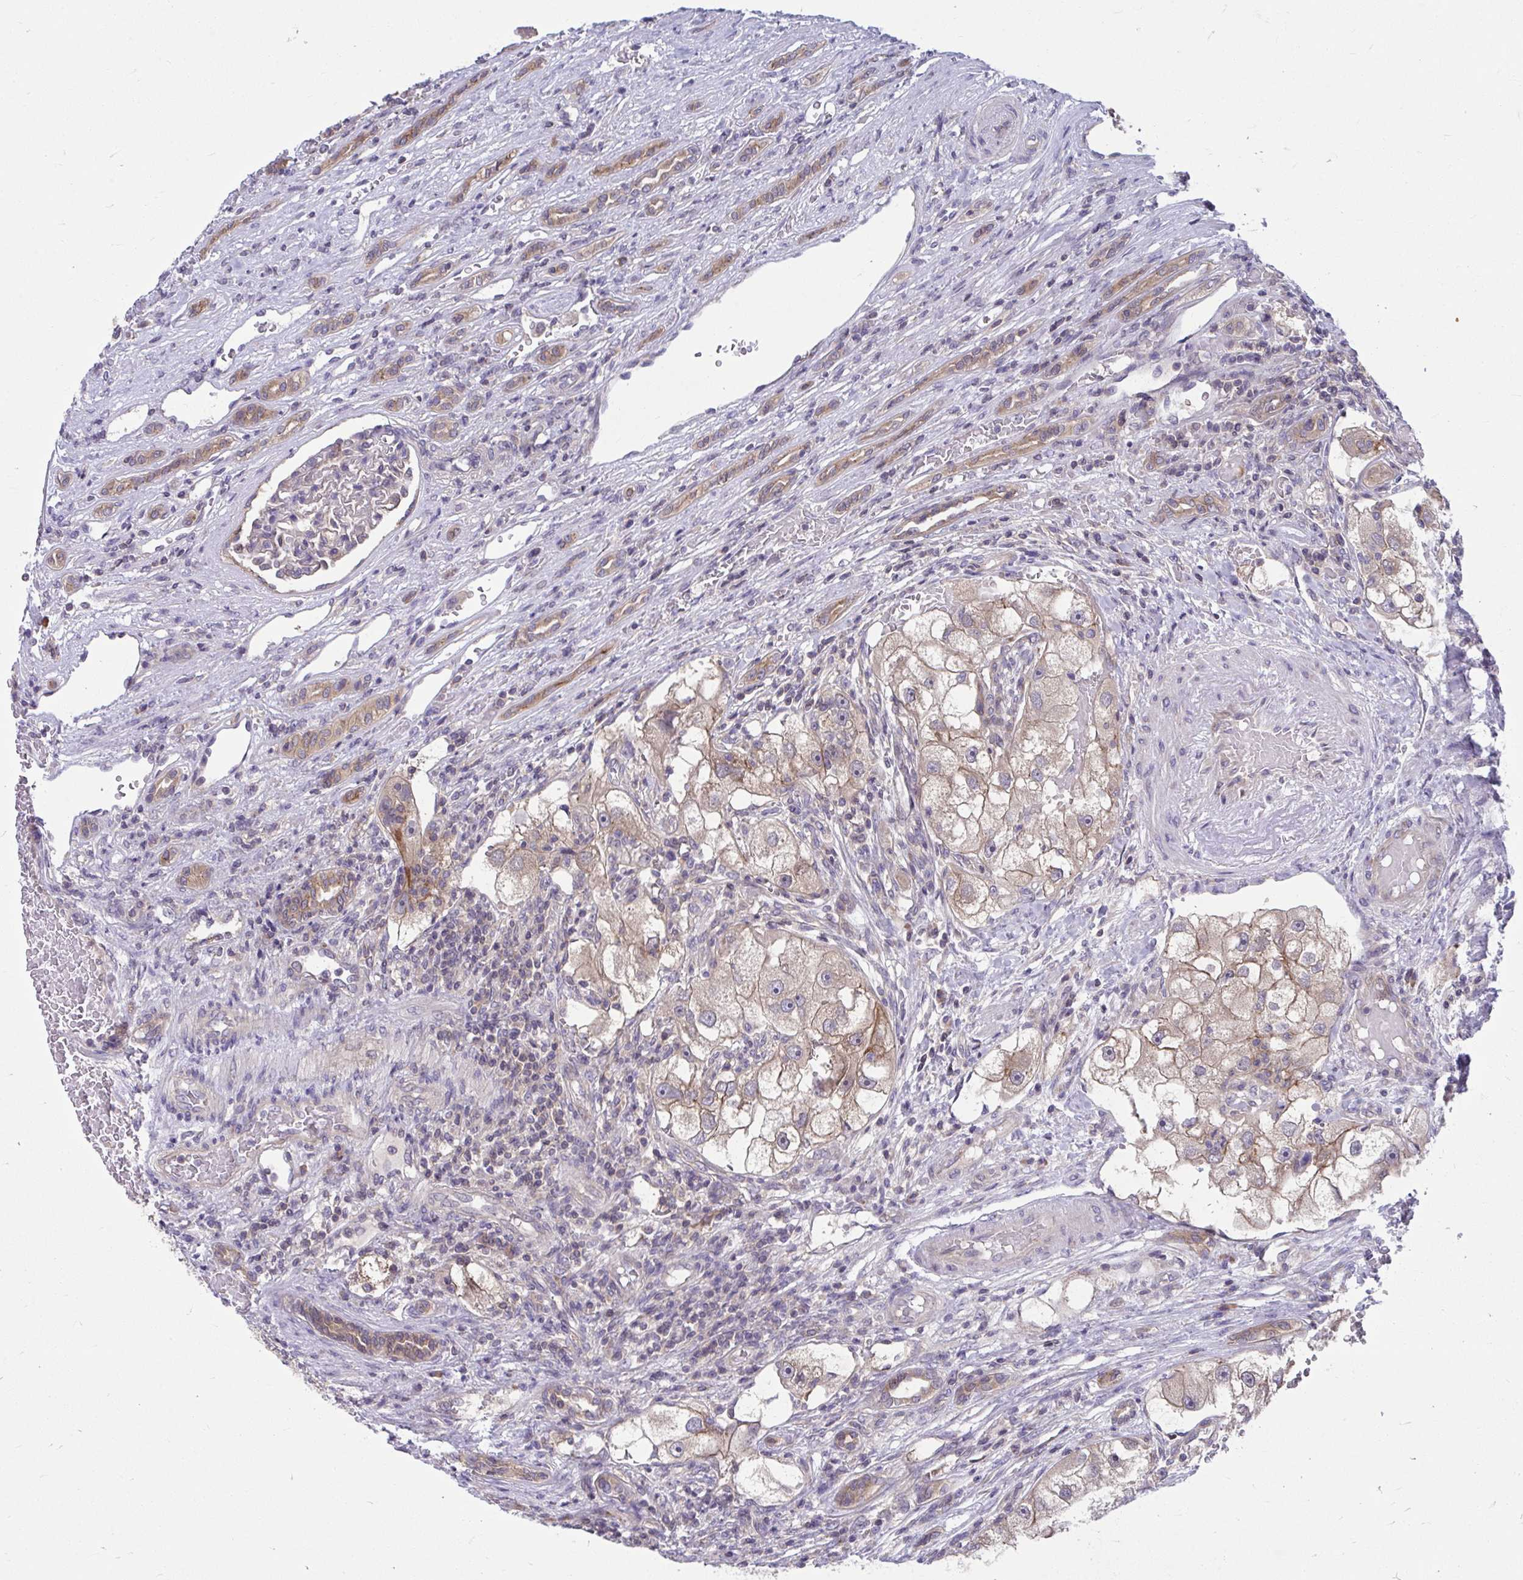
{"staining": {"intensity": "weak", "quantity": "<25%", "location": "cytoplasmic/membranous"}, "tissue": "renal cancer", "cell_type": "Tumor cells", "image_type": "cancer", "snomed": [{"axis": "morphology", "description": "Adenocarcinoma, NOS"}, {"axis": "topography", "description": "Kidney"}], "caption": "Renal cancer (adenocarcinoma) was stained to show a protein in brown. There is no significant positivity in tumor cells. Brightfield microscopy of immunohistochemistry (IHC) stained with DAB (brown) and hematoxylin (blue), captured at high magnification.", "gene": "PCDHB7", "patient": {"sex": "male", "age": 63}}